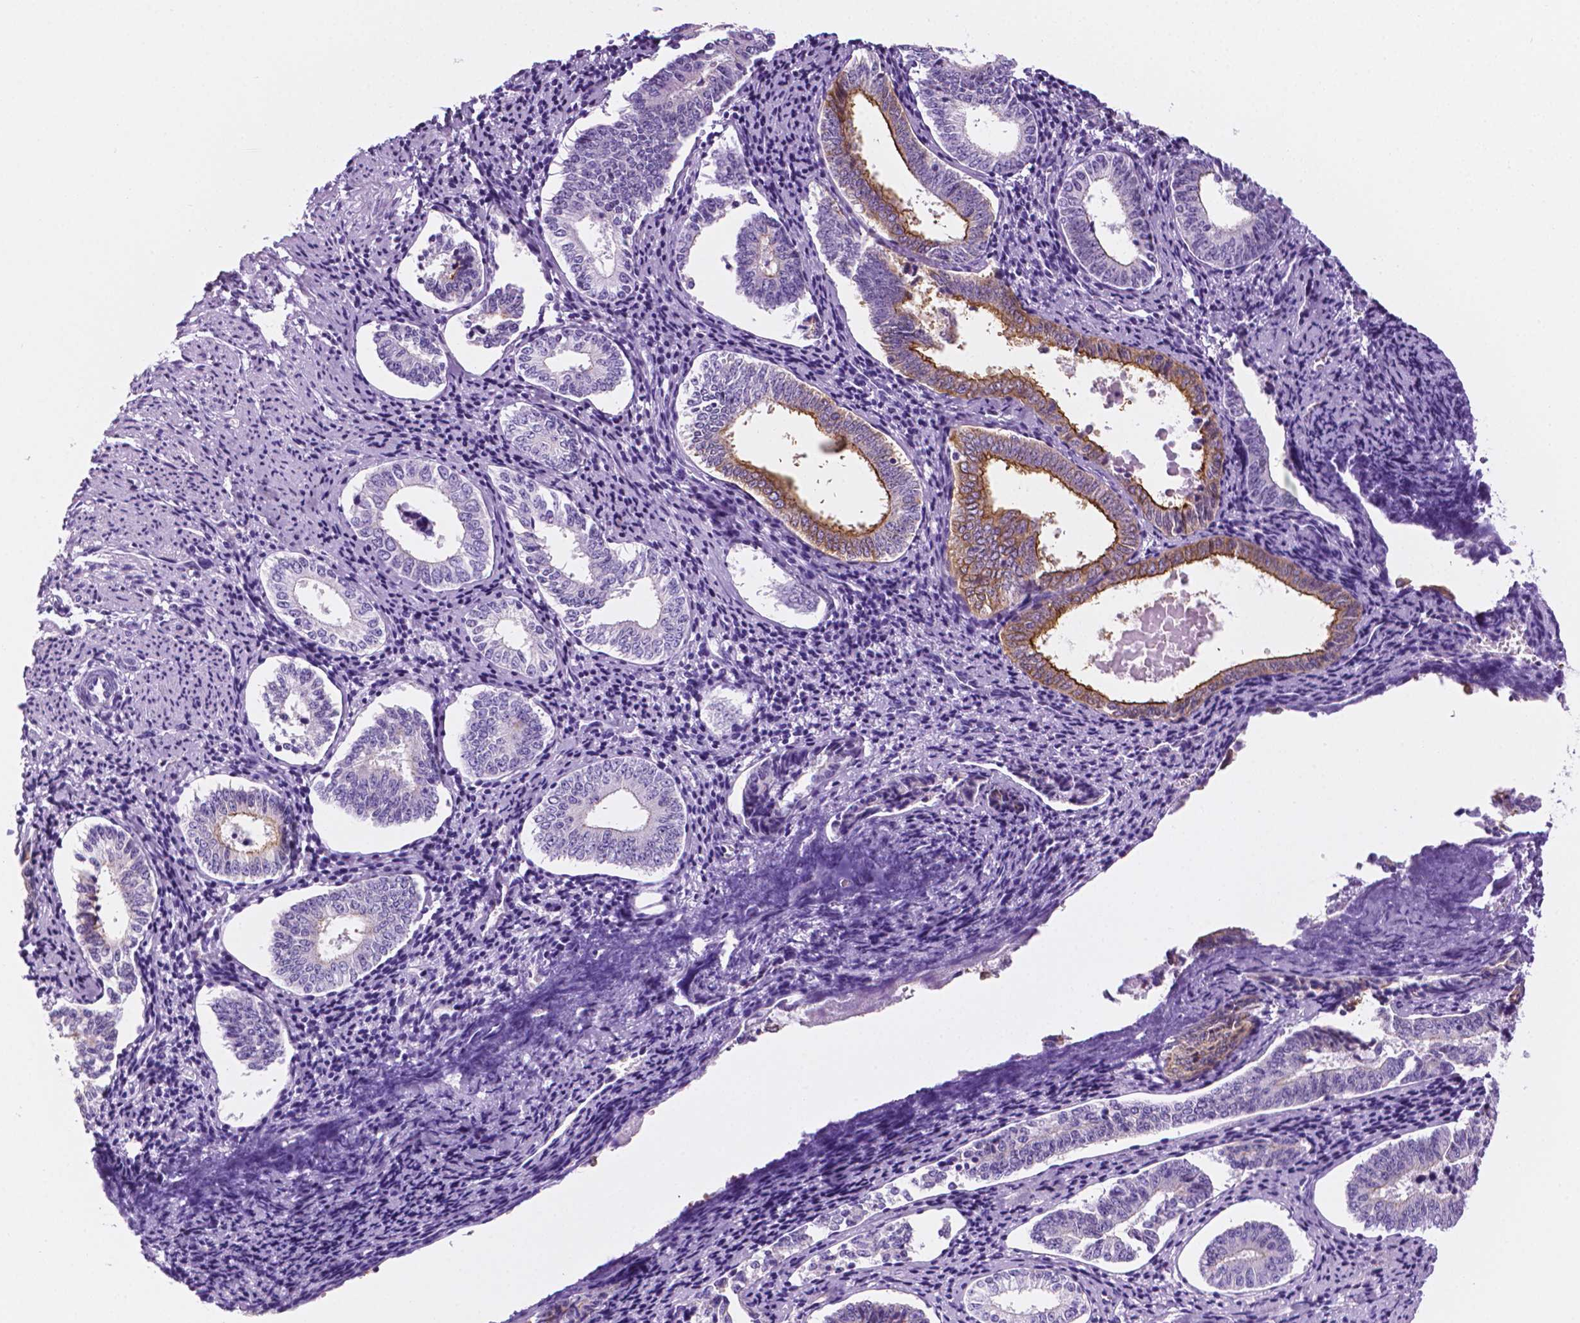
{"staining": {"intensity": "moderate", "quantity": "<25%", "location": "cytoplasmic/membranous"}, "tissue": "cervical cancer", "cell_type": "Tumor cells", "image_type": "cancer", "snomed": [{"axis": "morphology", "description": "Squamous cell carcinoma, NOS"}, {"axis": "topography", "description": "Cervix"}], "caption": "High-power microscopy captured an immunohistochemistry micrograph of cervical cancer (squamous cell carcinoma), revealing moderate cytoplasmic/membranous staining in approximately <25% of tumor cells.", "gene": "PPL", "patient": {"sex": "female", "age": 59}}